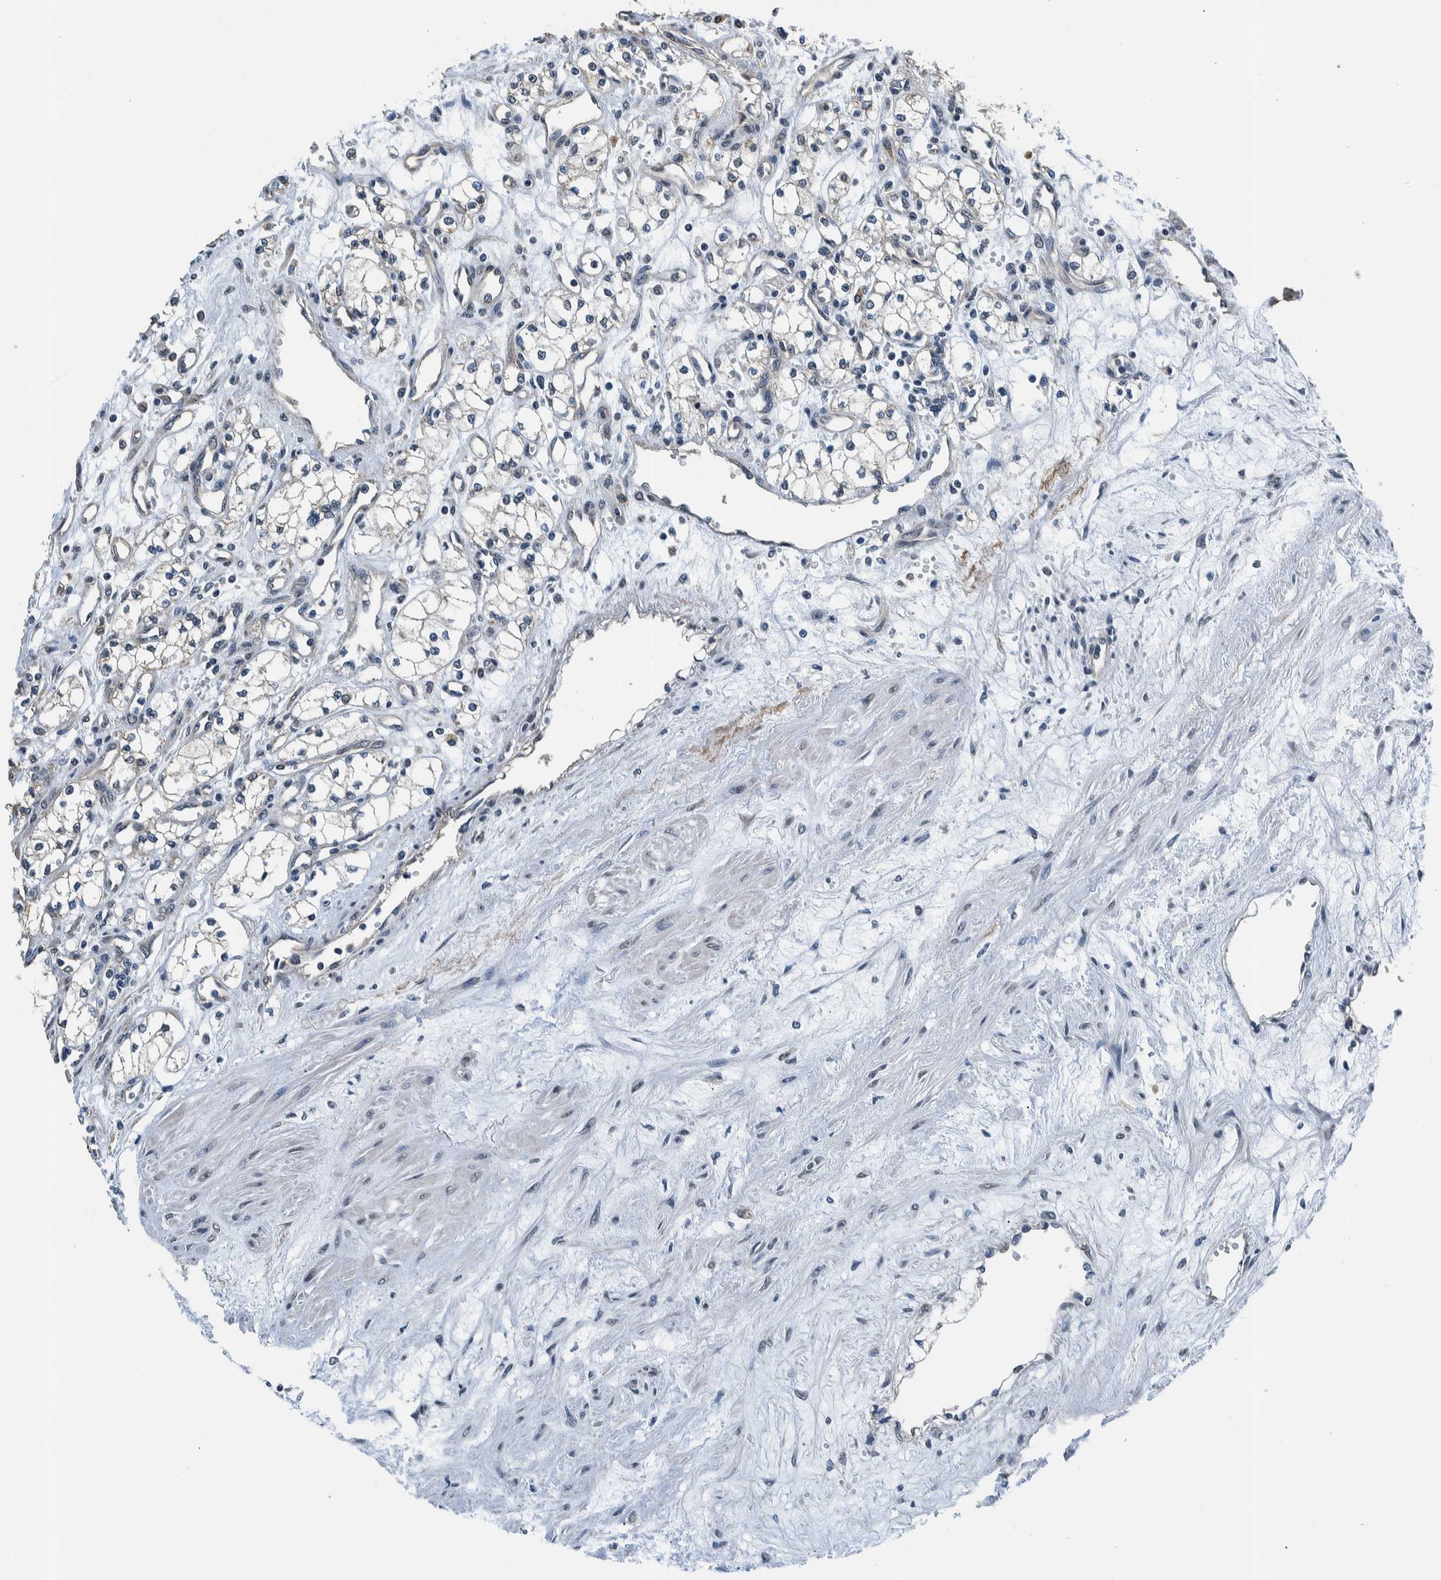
{"staining": {"intensity": "negative", "quantity": "none", "location": "none"}, "tissue": "renal cancer", "cell_type": "Tumor cells", "image_type": "cancer", "snomed": [{"axis": "morphology", "description": "Adenocarcinoma, NOS"}, {"axis": "topography", "description": "Kidney"}], "caption": "The image exhibits no significant positivity in tumor cells of adenocarcinoma (renal).", "gene": "NIBAN2", "patient": {"sex": "male", "age": 59}}